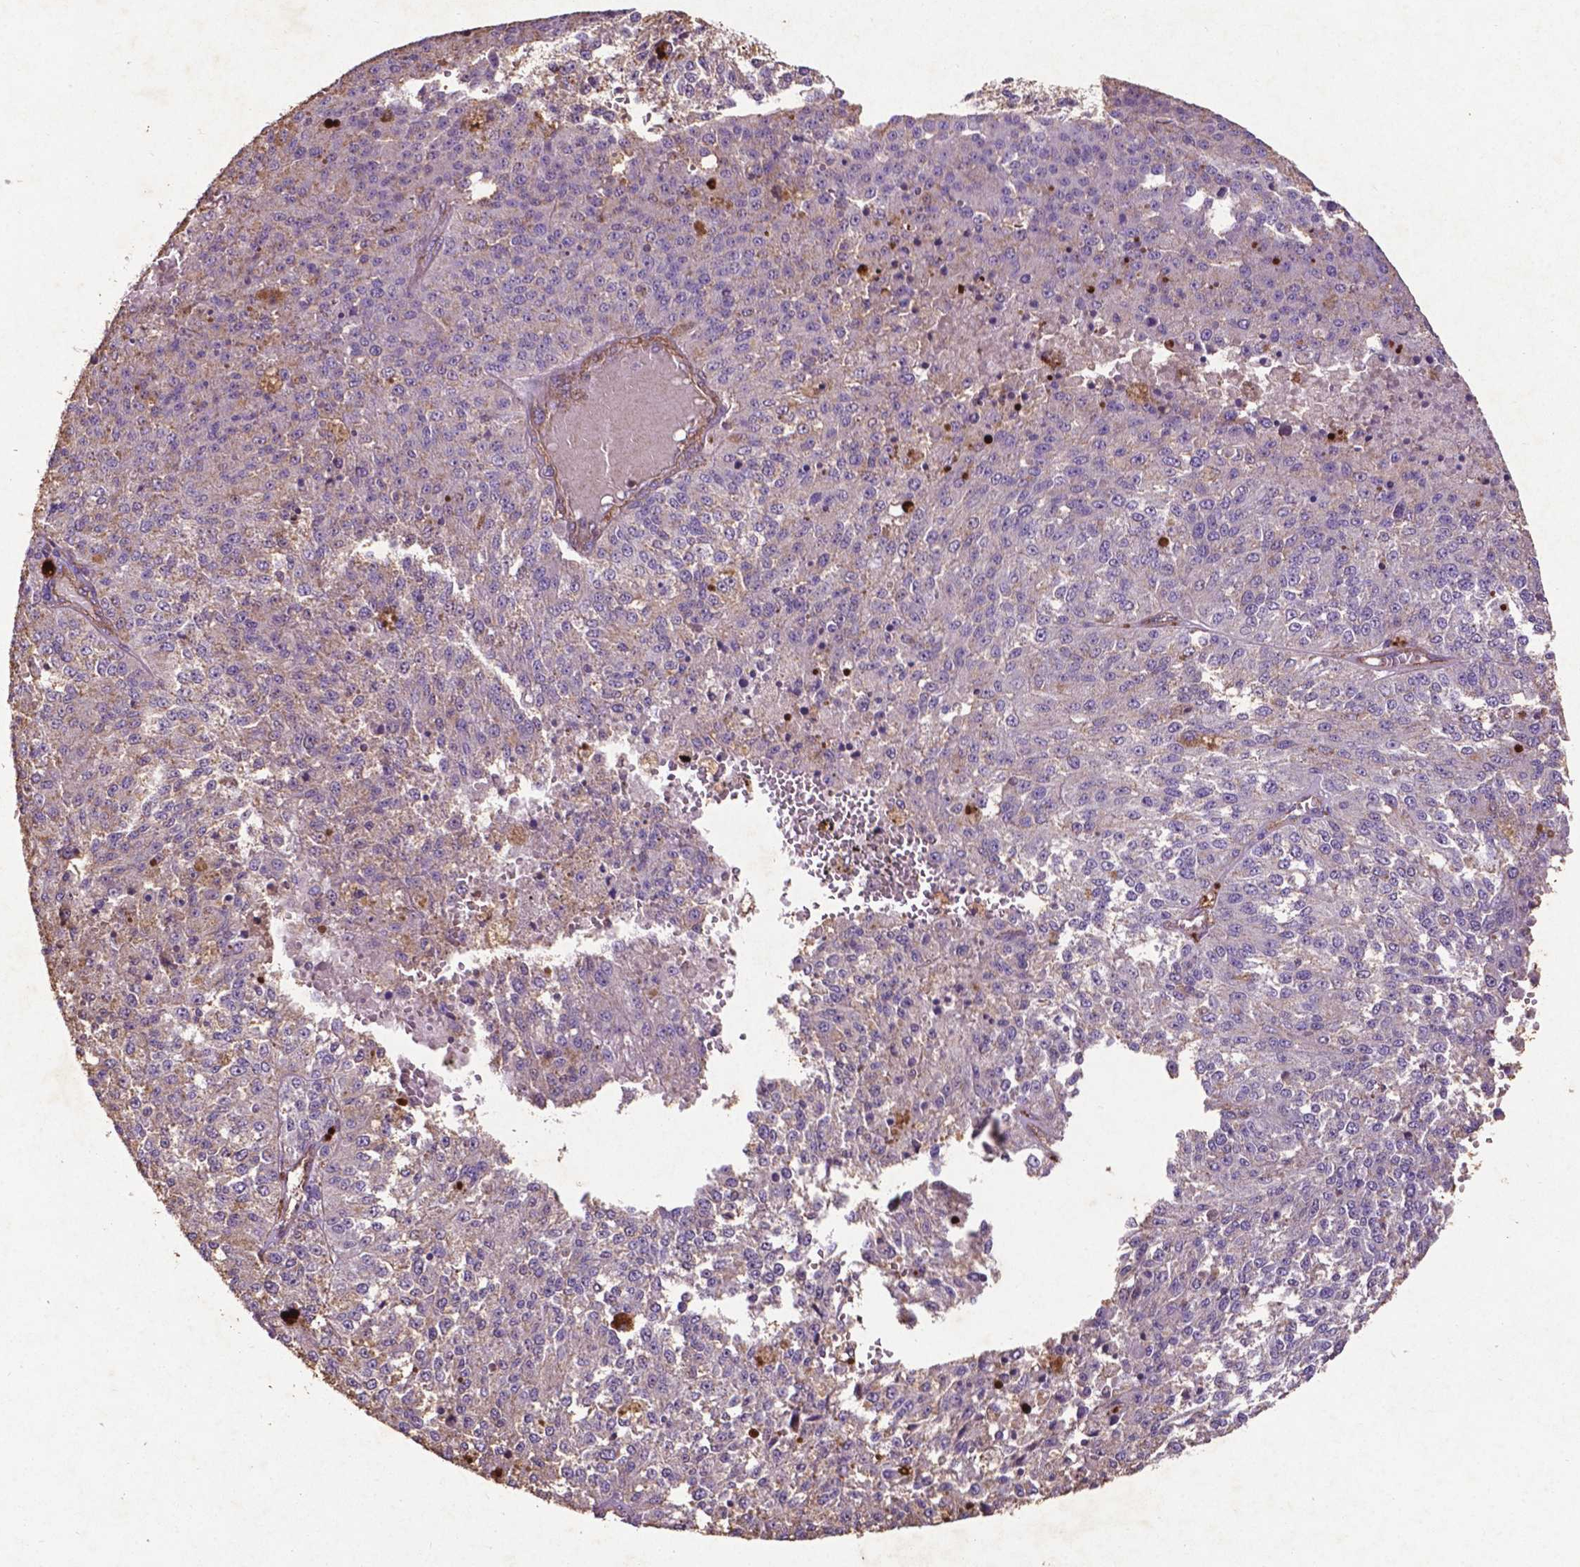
{"staining": {"intensity": "negative", "quantity": "none", "location": "none"}, "tissue": "melanoma", "cell_type": "Tumor cells", "image_type": "cancer", "snomed": [{"axis": "morphology", "description": "Malignant melanoma, Metastatic site"}, {"axis": "topography", "description": "Lymph node"}], "caption": "Image shows no protein positivity in tumor cells of melanoma tissue. Brightfield microscopy of IHC stained with DAB (brown) and hematoxylin (blue), captured at high magnification.", "gene": "RRAS", "patient": {"sex": "female", "age": 64}}